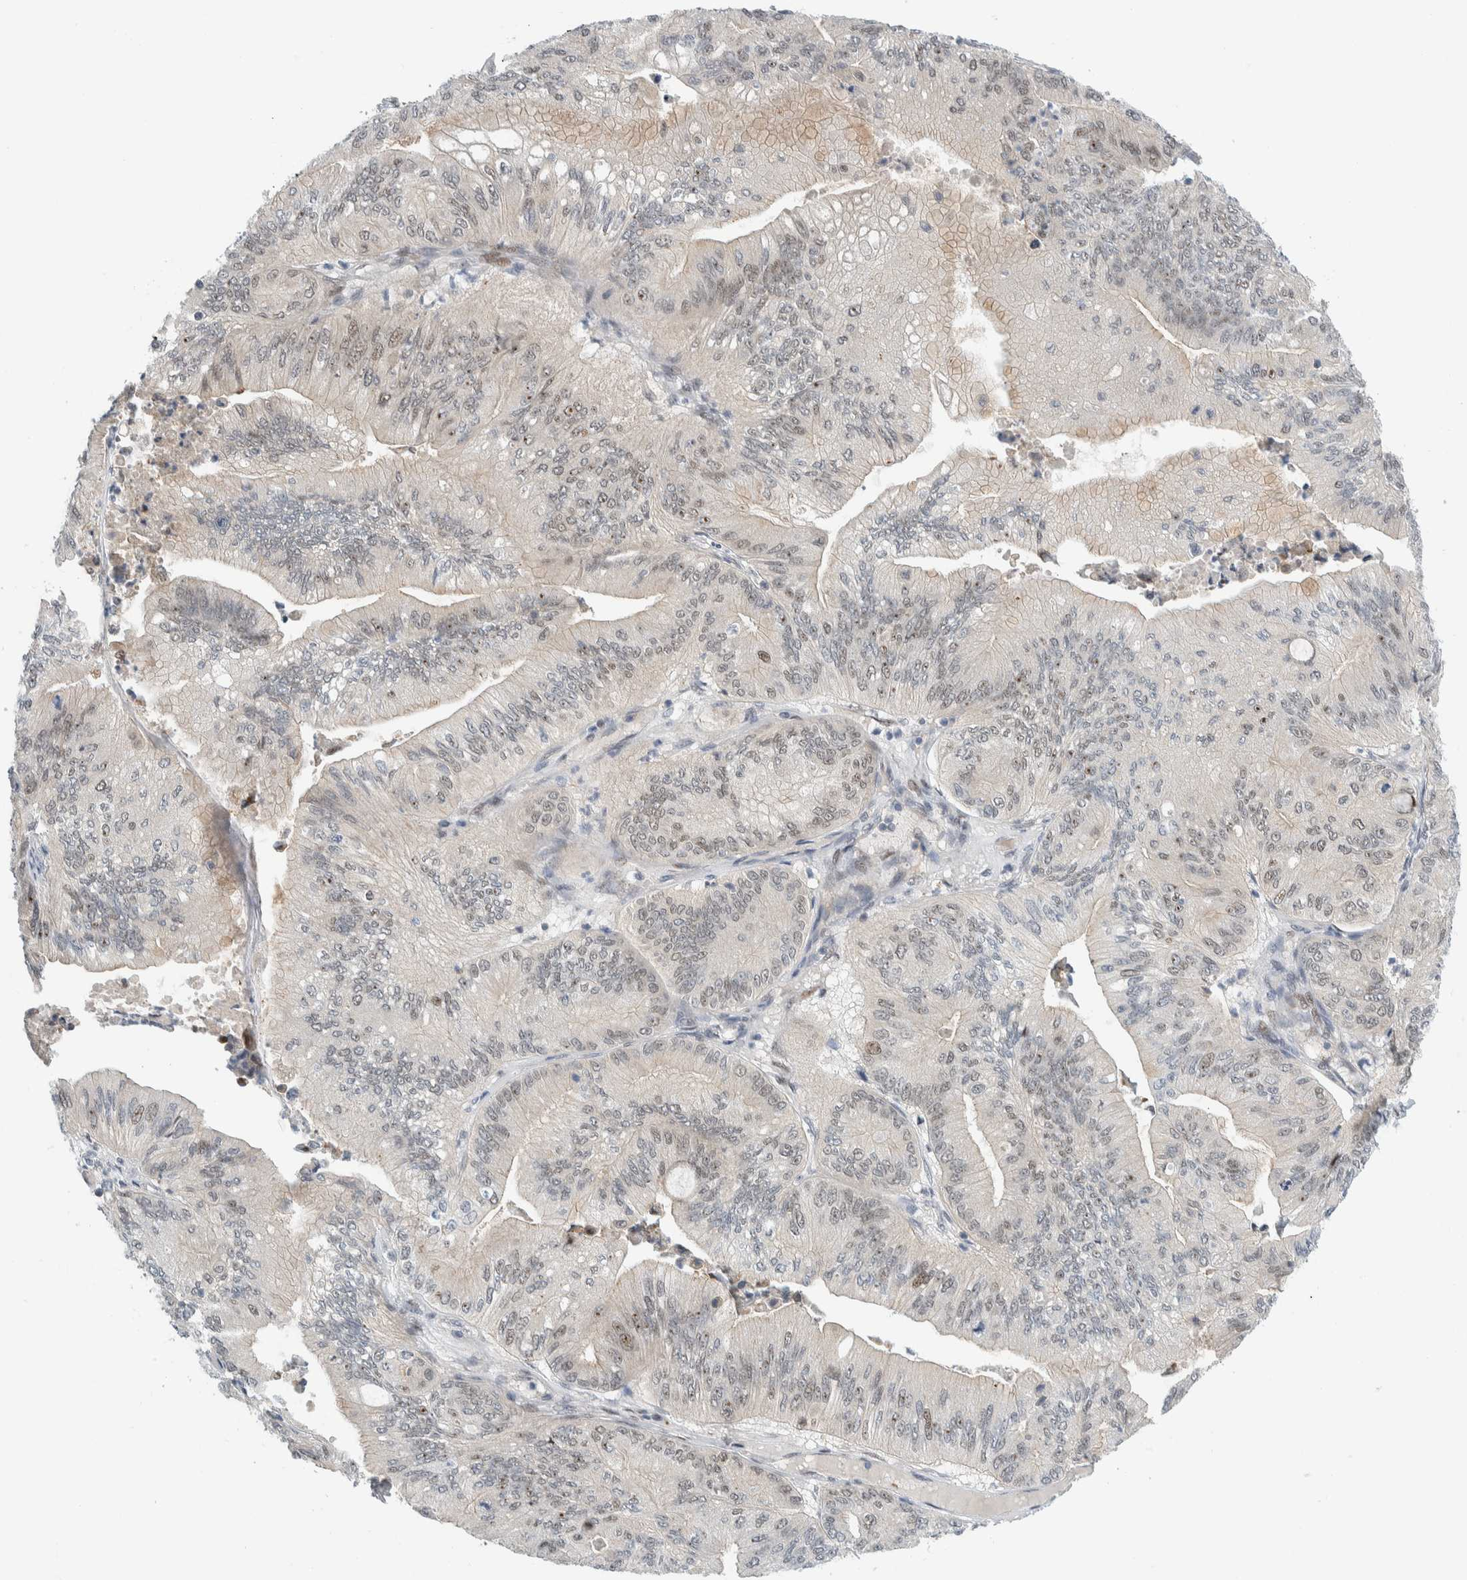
{"staining": {"intensity": "weak", "quantity": "25%-75%", "location": "nuclear"}, "tissue": "ovarian cancer", "cell_type": "Tumor cells", "image_type": "cancer", "snomed": [{"axis": "morphology", "description": "Cystadenocarcinoma, mucinous, NOS"}, {"axis": "topography", "description": "Ovary"}], "caption": "Tumor cells exhibit low levels of weak nuclear staining in approximately 25%-75% of cells in human mucinous cystadenocarcinoma (ovarian).", "gene": "NCR3LG1", "patient": {"sex": "female", "age": 61}}